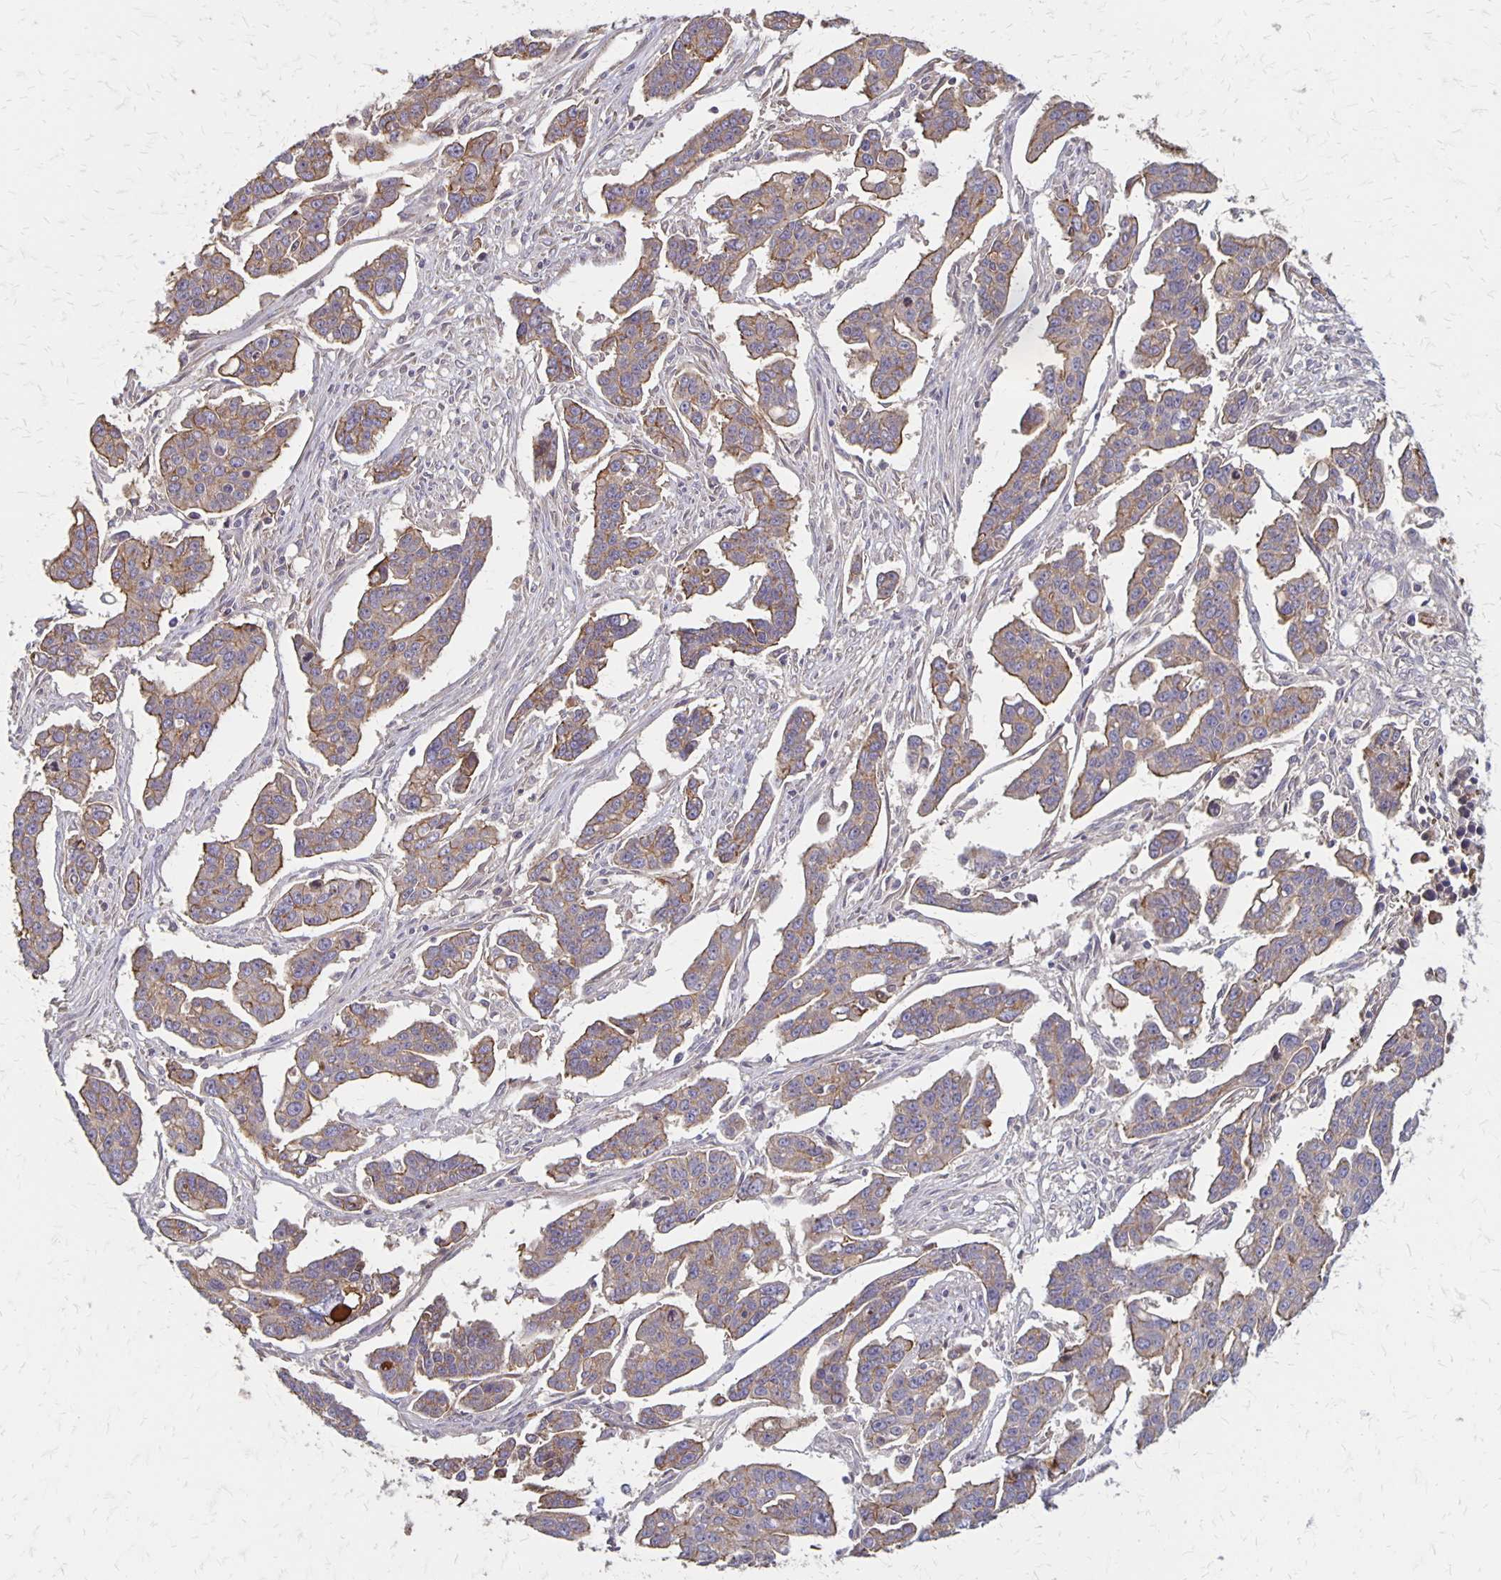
{"staining": {"intensity": "moderate", "quantity": ">75%", "location": "cytoplasmic/membranous"}, "tissue": "ovarian cancer", "cell_type": "Tumor cells", "image_type": "cancer", "snomed": [{"axis": "morphology", "description": "Carcinoma, endometroid"}, {"axis": "topography", "description": "Ovary"}], "caption": "Immunohistochemistry of endometroid carcinoma (ovarian) reveals medium levels of moderate cytoplasmic/membranous expression in about >75% of tumor cells.", "gene": "PROM2", "patient": {"sex": "female", "age": 78}}